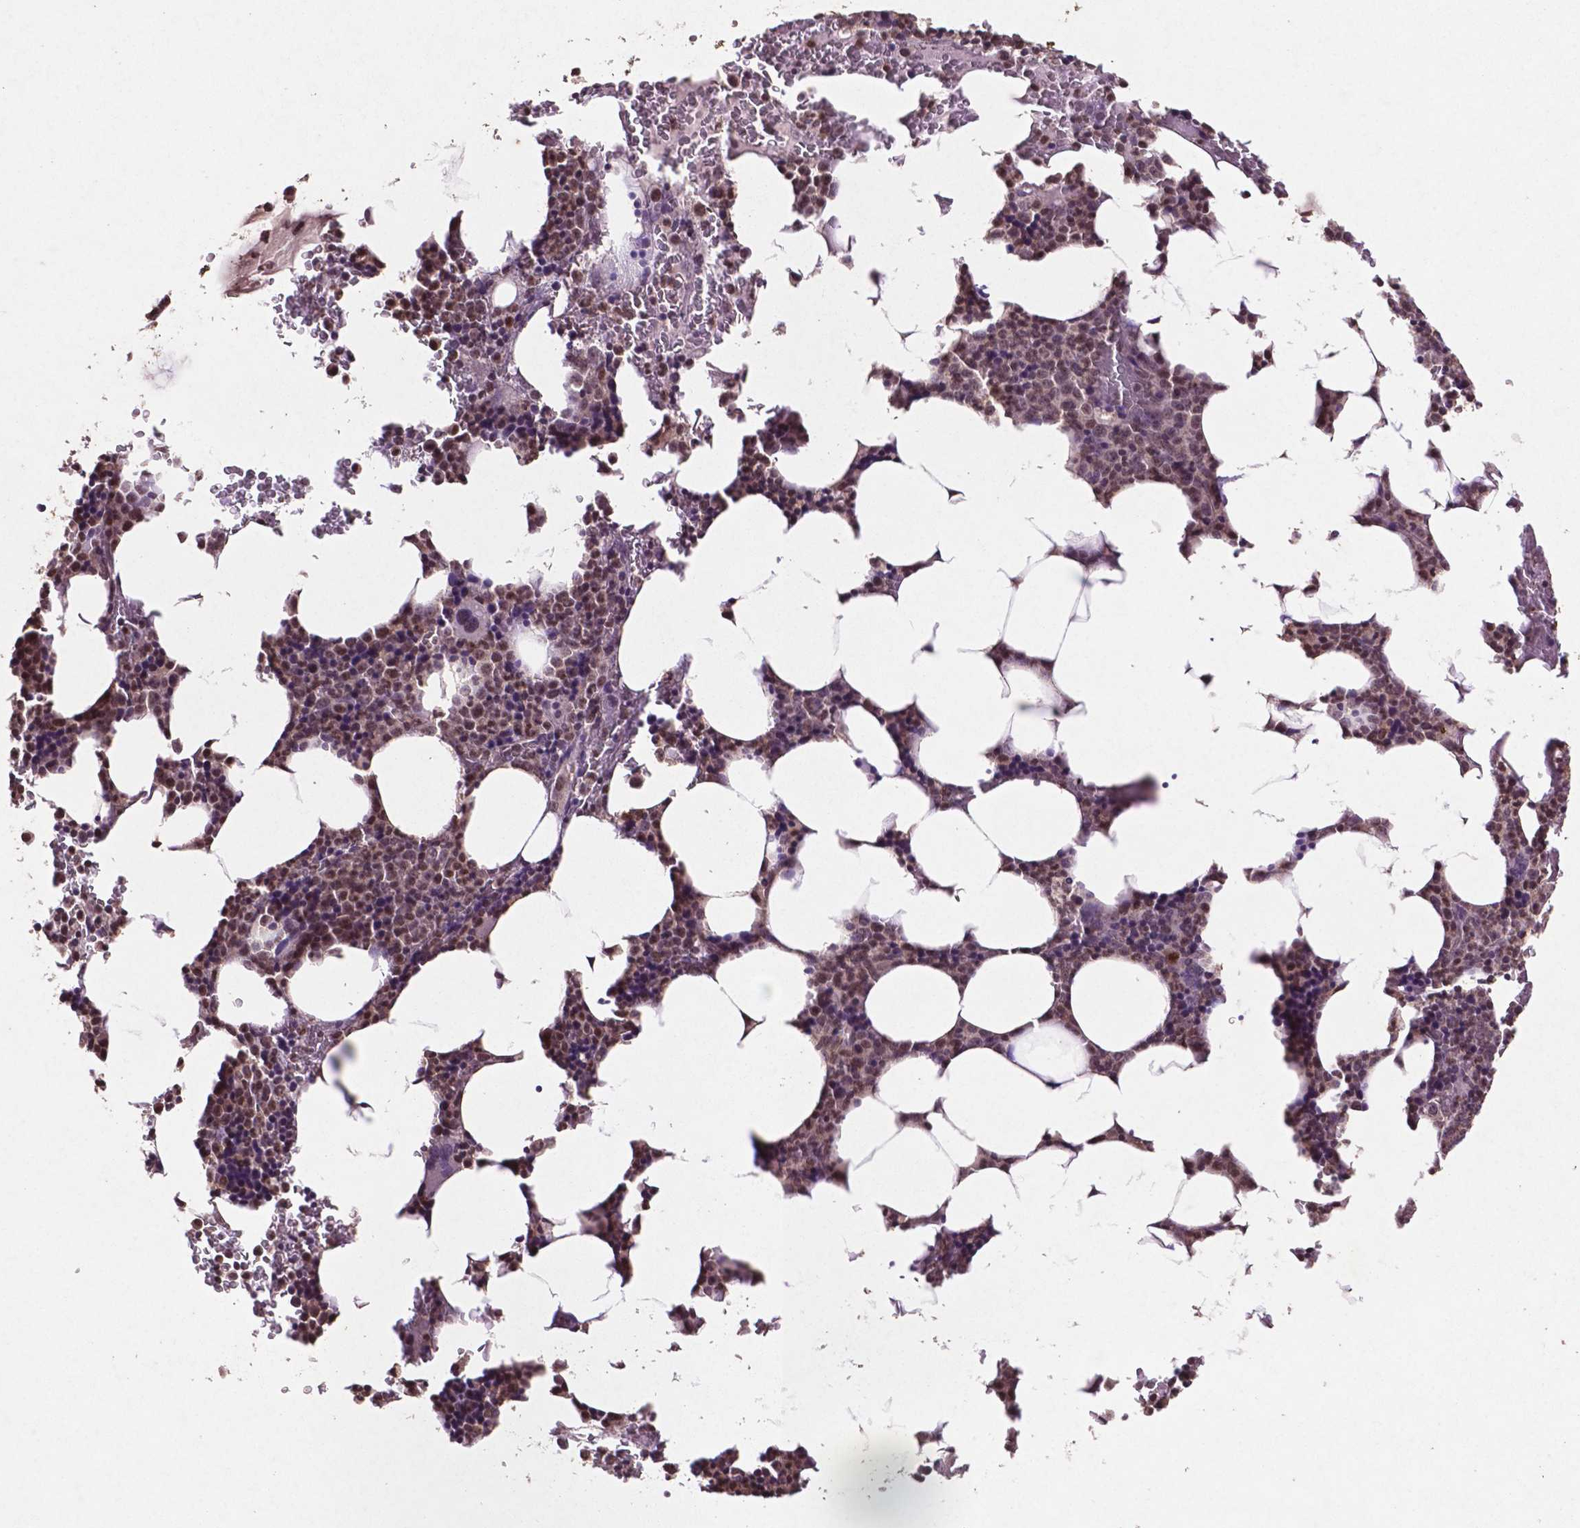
{"staining": {"intensity": "moderate", "quantity": "<25%", "location": "nuclear"}, "tissue": "bone marrow", "cell_type": "Hematopoietic cells", "image_type": "normal", "snomed": [{"axis": "morphology", "description": "Normal tissue, NOS"}, {"axis": "topography", "description": "Bone marrow"}], "caption": "About <25% of hematopoietic cells in benign bone marrow display moderate nuclear protein staining as visualized by brown immunohistochemical staining.", "gene": "GLRX", "patient": {"sex": "male", "age": 73}}